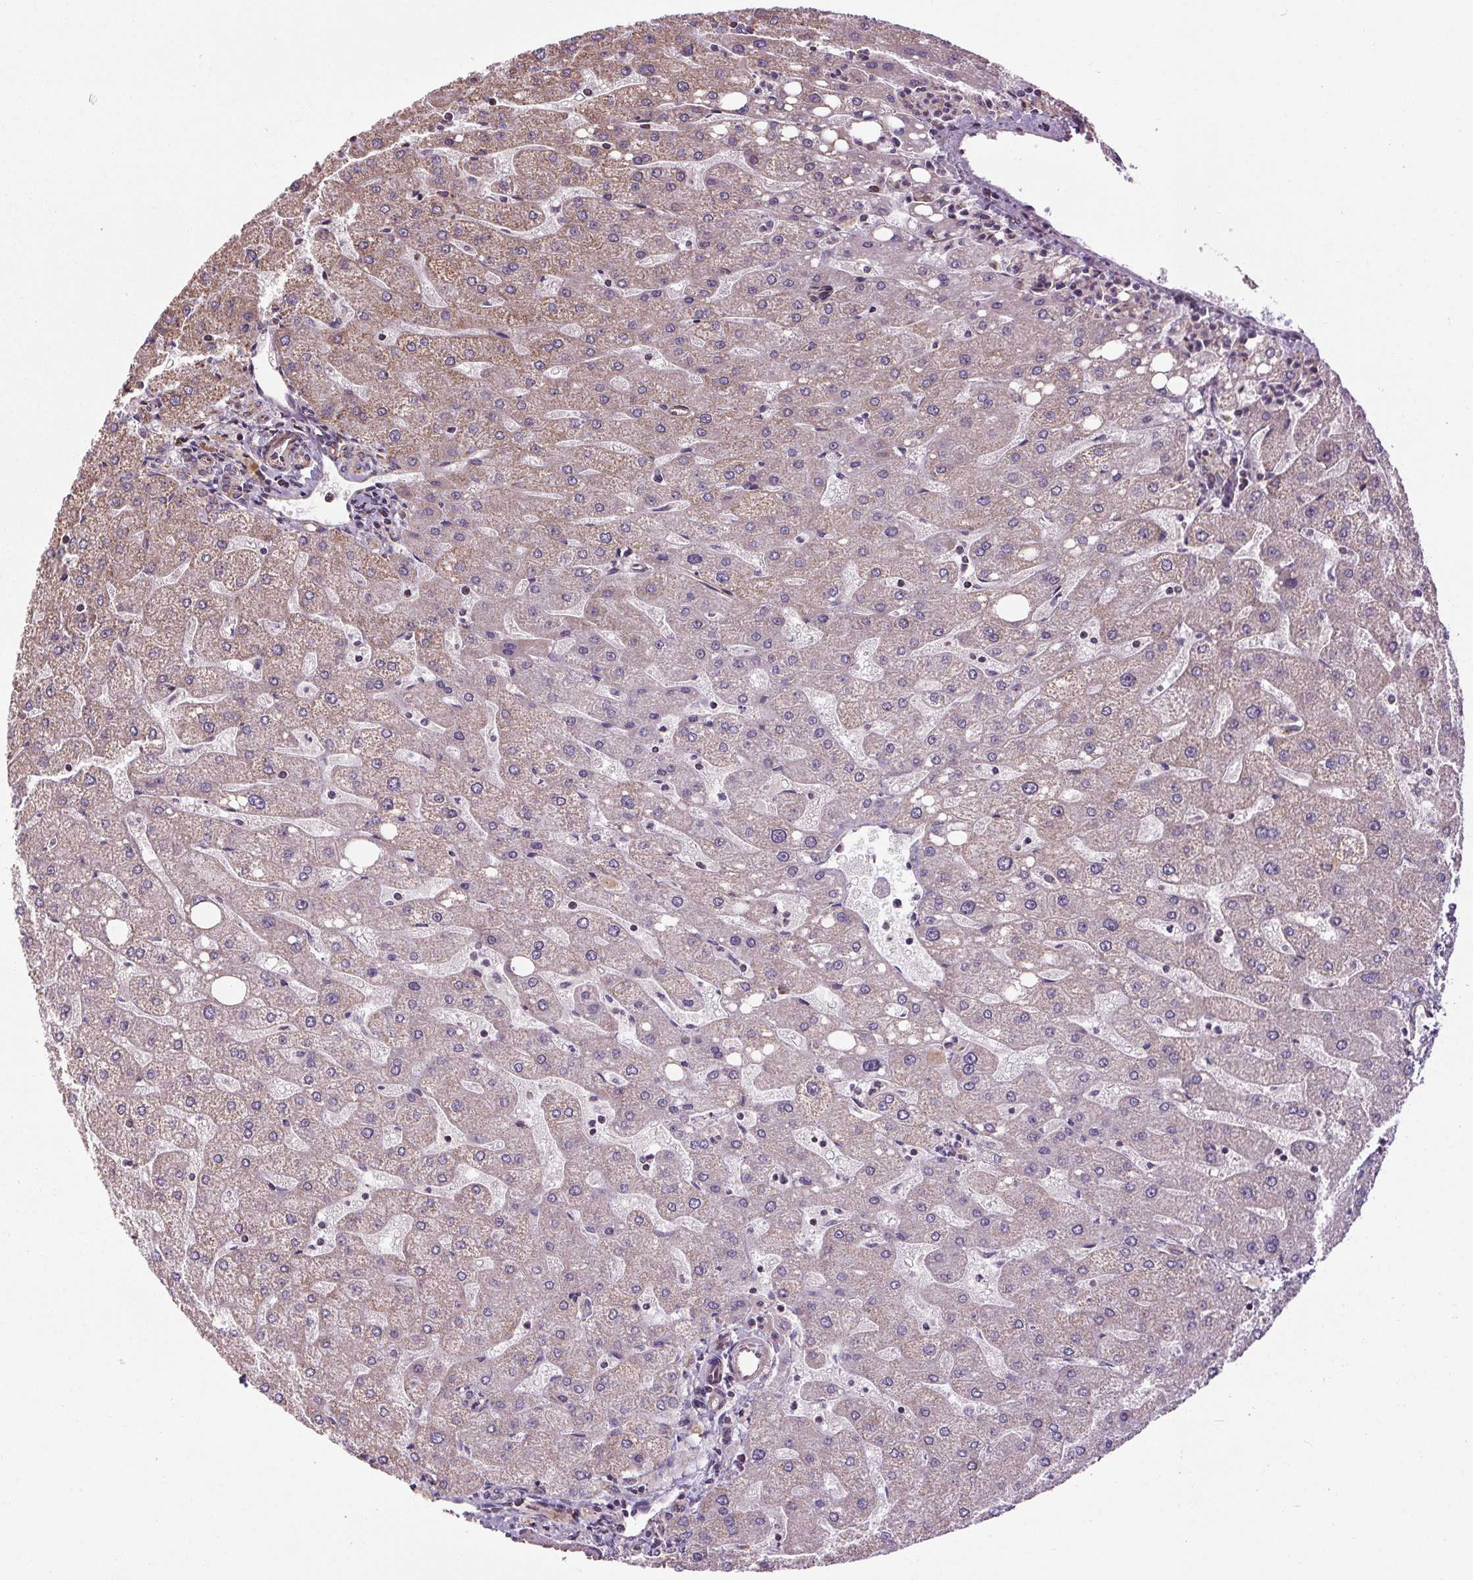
{"staining": {"intensity": "weak", "quantity": "25%-75%", "location": "cytoplasmic/membranous"}, "tissue": "liver", "cell_type": "Cholangiocytes", "image_type": "normal", "snomed": [{"axis": "morphology", "description": "Normal tissue, NOS"}, {"axis": "topography", "description": "Liver"}], "caption": "Liver stained with a brown dye demonstrates weak cytoplasmic/membranous positive staining in about 25%-75% of cholangiocytes.", "gene": "ZNF548", "patient": {"sex": "male", "age": 67}}